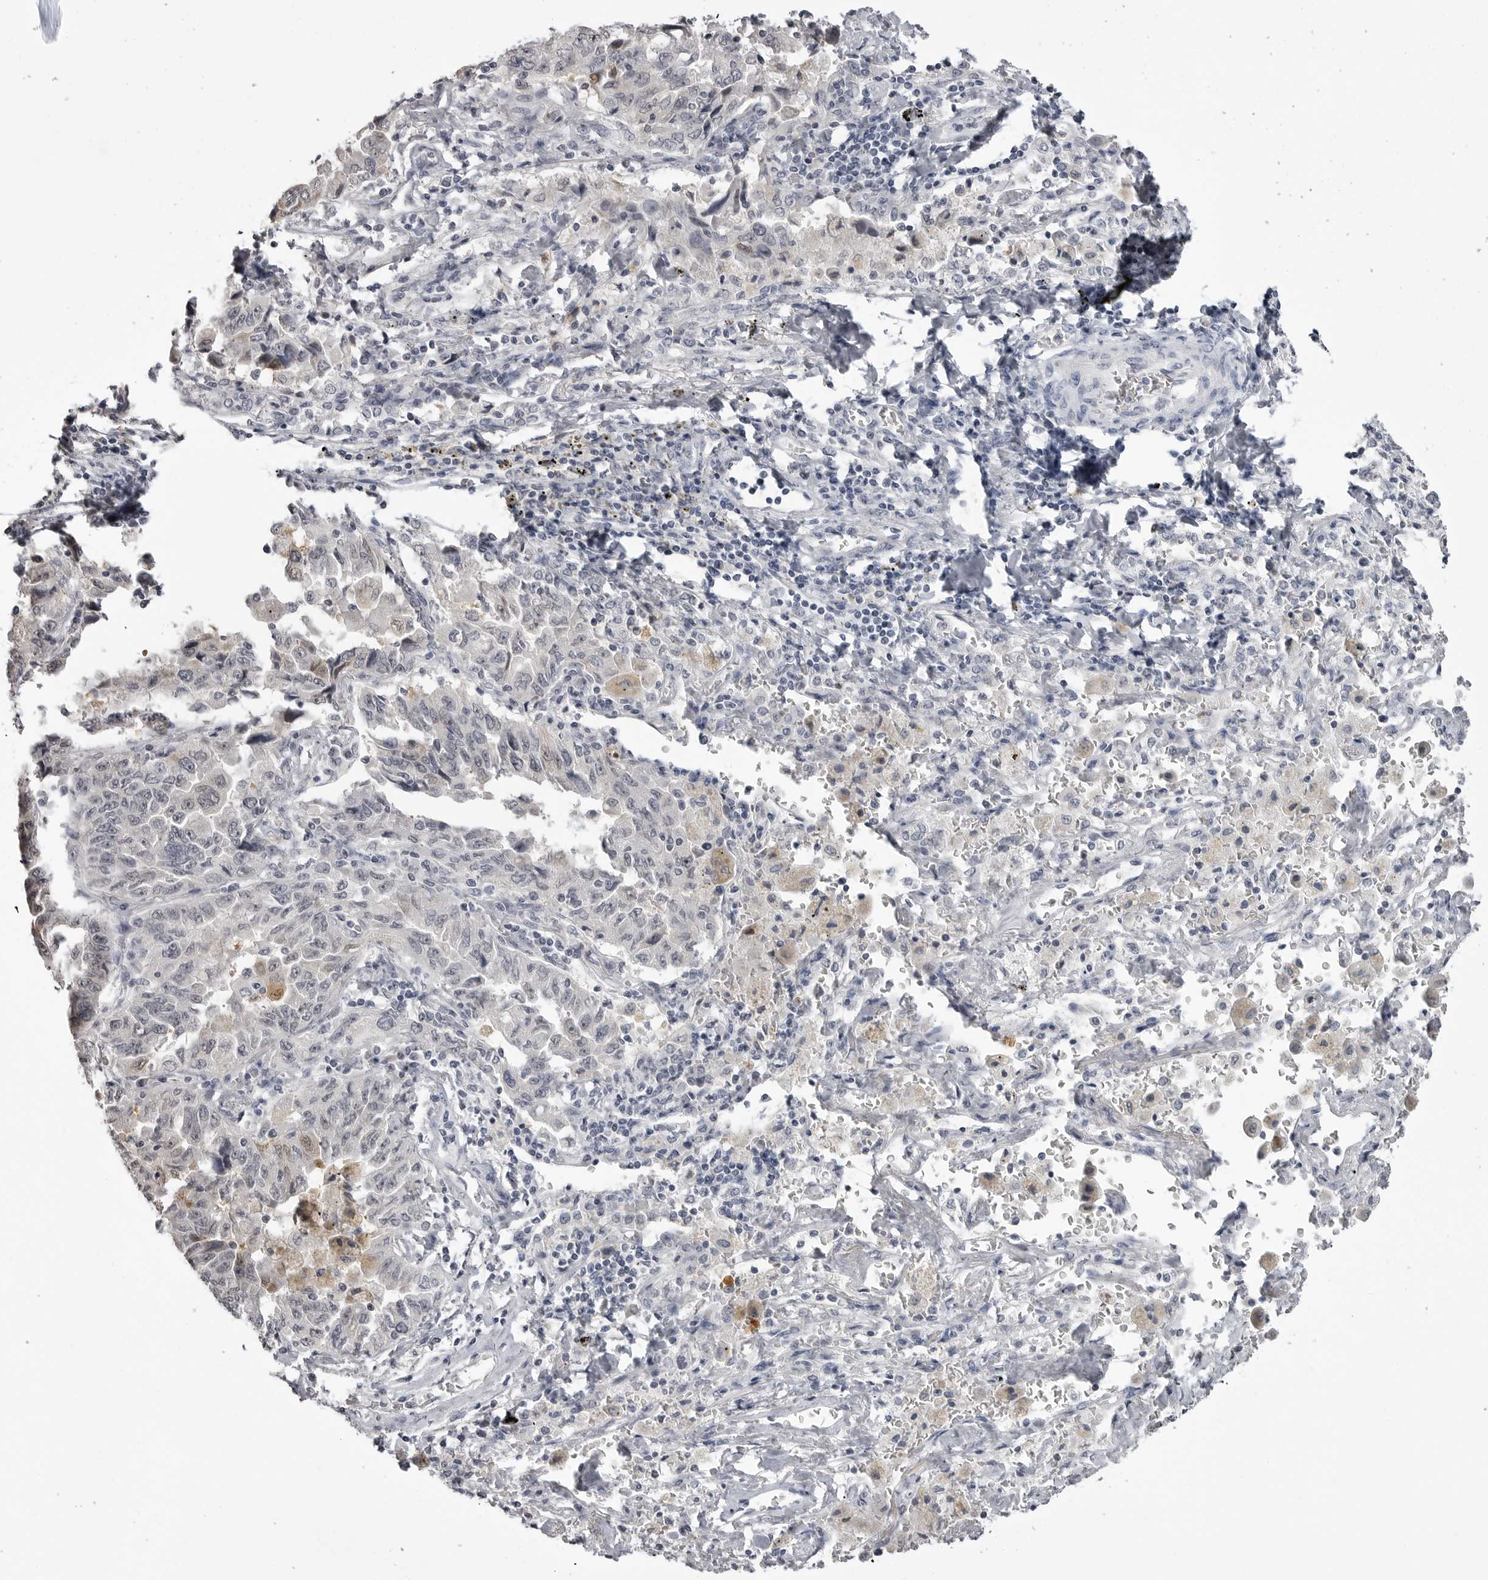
{"staining": {"intensity": "weak", "quantity": "<25%", "location": "cytoplasmic/membranous"}, "tissue": "lung cancer", "cell_type": "Tumor cells", "image_type": "cancer", "snomed": [{"axis": "morphology", "description": "Adenocarcinoma, NOS"}, {"axis": "topography", "description": "Lung"}], "caption": "Tumor cells are negative for protein expression in human lung cancer.", "gene": "GPN2", "patient": {"sex": "female", "age": 51}}